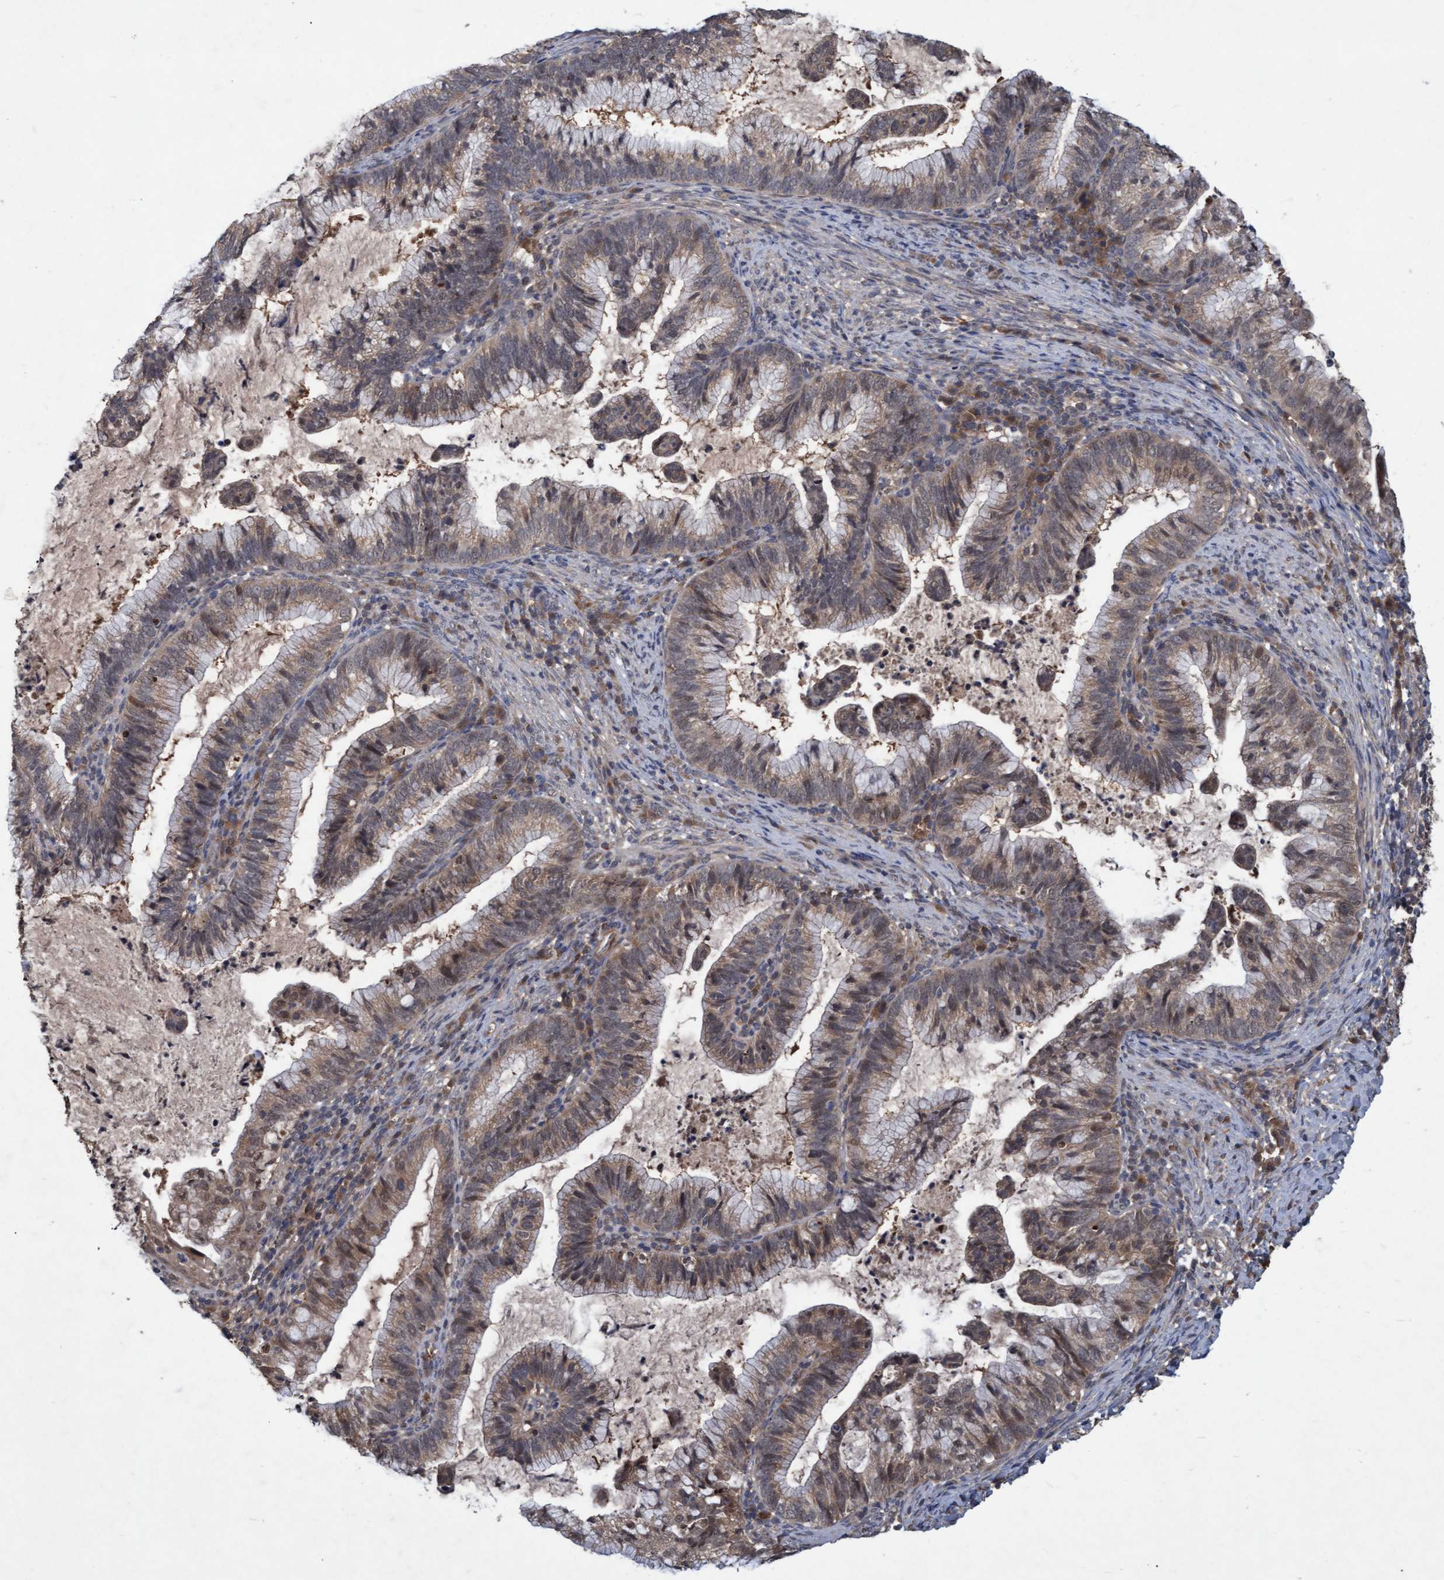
{"staining": {"intensity": "weak", "quantity": "25%-75%", "location": "cytoplasmic/membranous,nuclear"}, "tissue": "cervical cancer", "cell_type": "Tumor cells", "image_type": "cancer", "snomed": [{"axis": "morphology", "description": "Adenocarcinoma, NOS"}, {"axis": "topography", "description": "Cervix"}], "caption": "This micrograph demonstrates adenocarcinoma (cervical) stained with immunohistochemistry to label a protein in brown. The cytoplasmic/membranous and nuclear of tumor cells show weak positivity for the protein. Nuclei are counter-stained blue.", "gene": "PSMB6", "patient": {"sex": "female", "age": 36}}